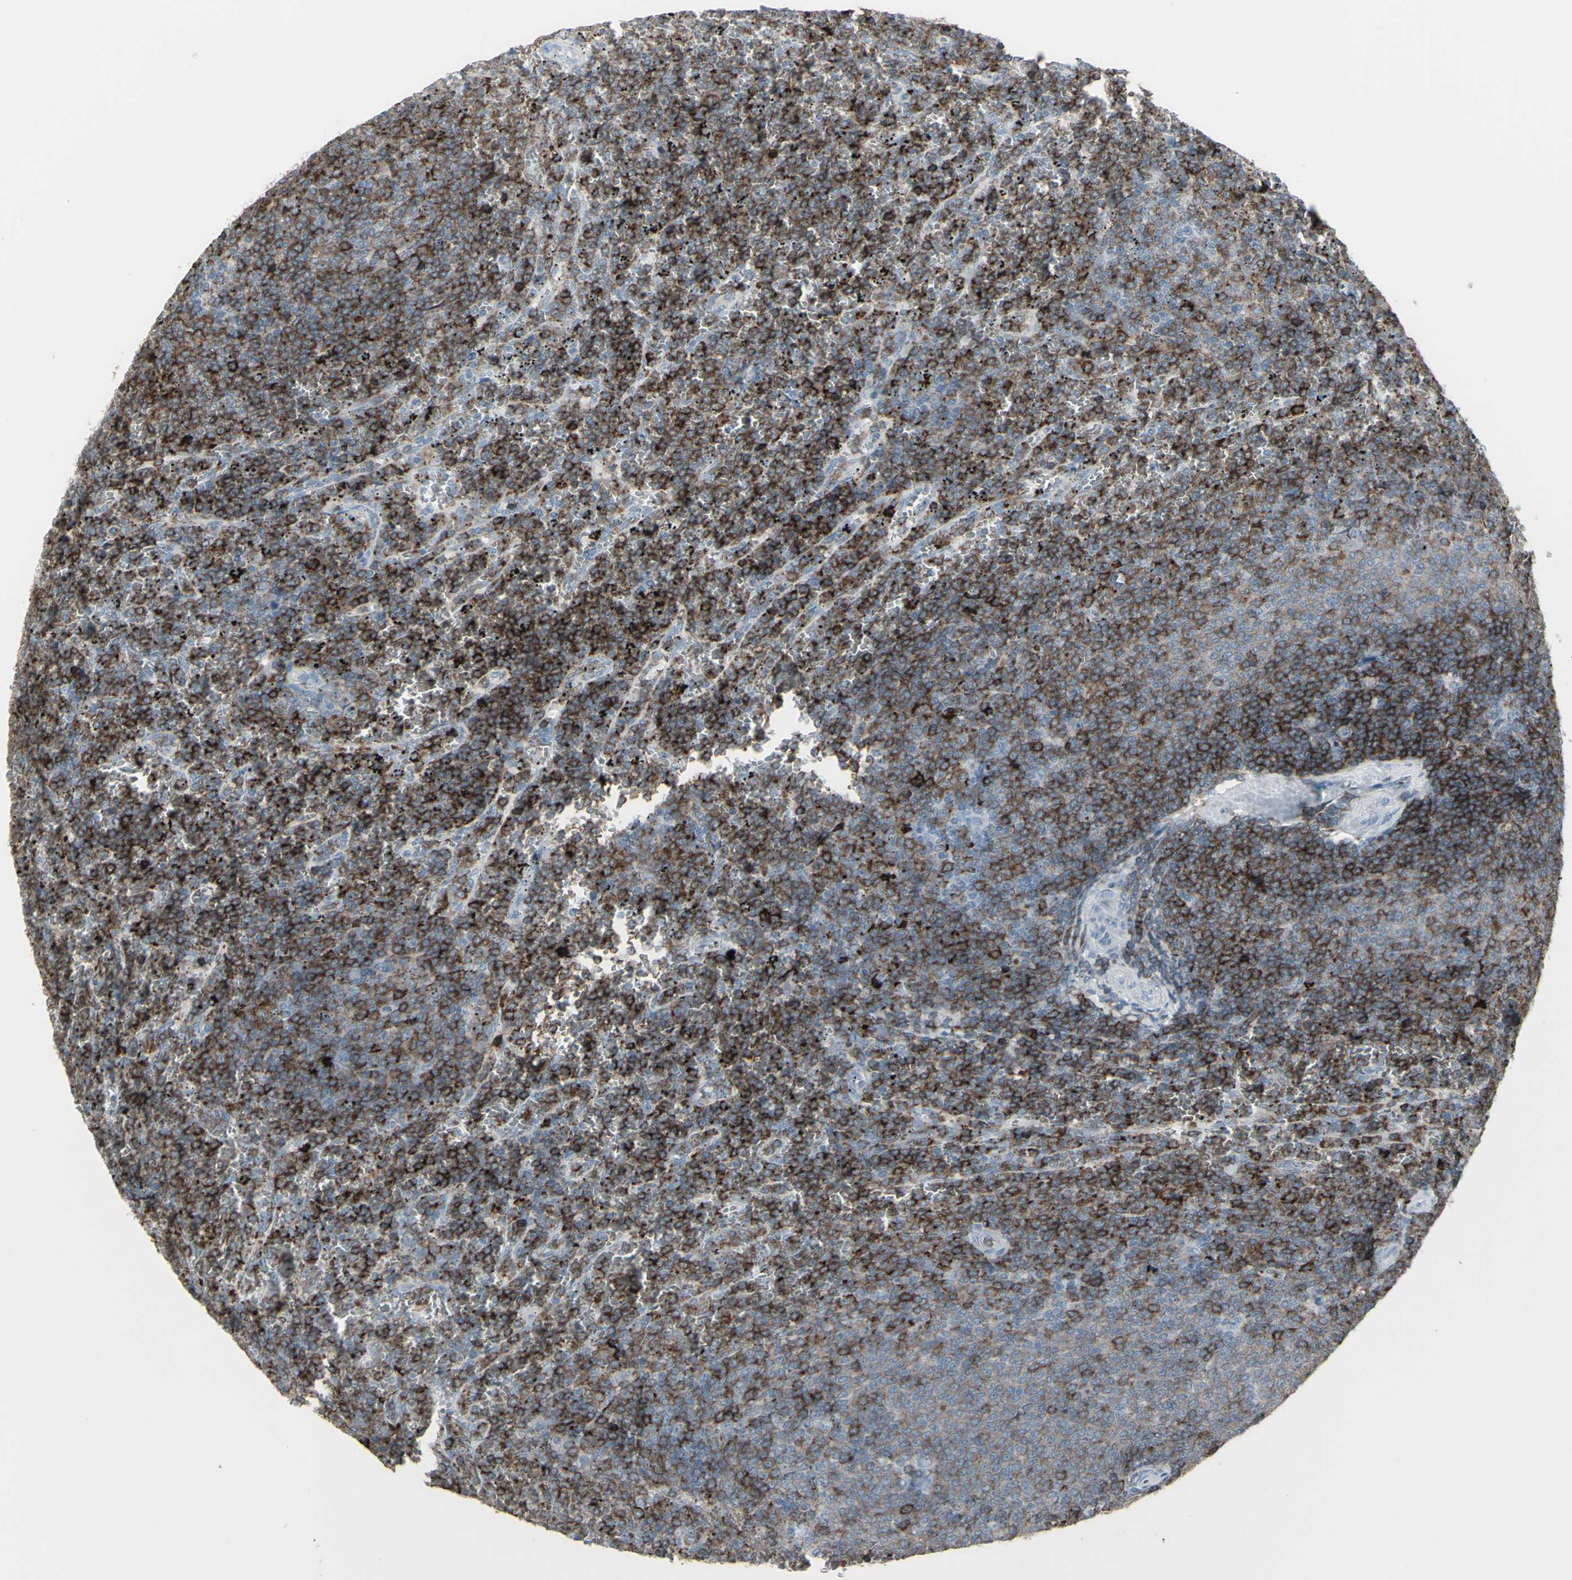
{"staining": {"intensity": "strong", "quantity": ">75%", "location": "cytoplasmic/membranous"}, "tissue": "lymphoma", "cell_type": "Tumor cells", "image_type": "cancer", "snomed": [{"axis": "morphology", "description": "Malignant lymphoma, non-Hodgkin's type, Low grade"}, {"axis": "topography", "description": "Spleen"}], "caption": "Immunohistochemistry micrograph of neoplastic tissue: low-grade malignant lymphoma, non-Hodgkin's type stained using immunohistochemistry (IHC) reveals high levels of strong protein expression localized specifically in the cytoplasmic/membranous of tumor cells, appearing as a cytoplasmic/membranous brown color.", "gene": "CD79B", "patient": {"sex": "female", "age": 77}}